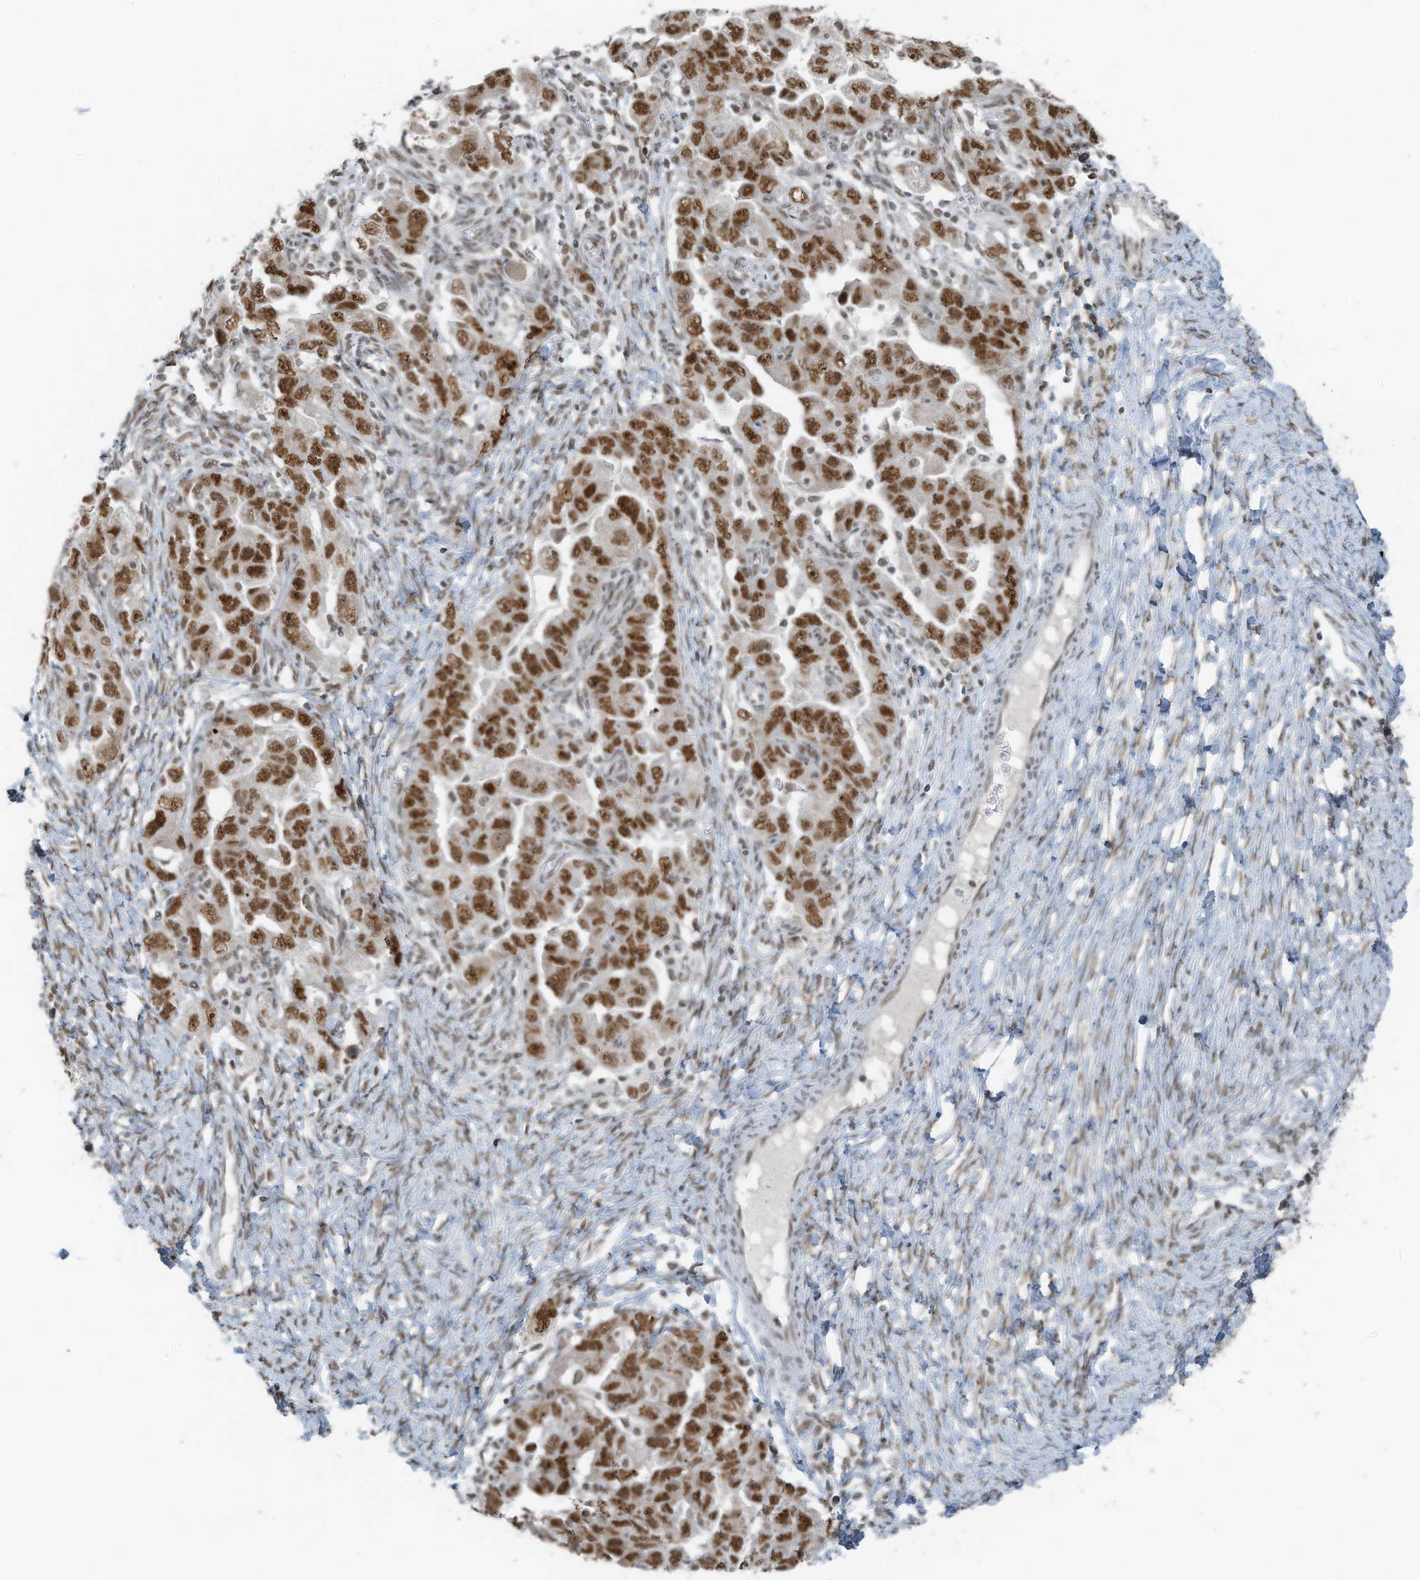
{"staining": {"intensity": "strong", "quantity": ">75%", "location": "nuclear"}, "tissue": "ovarian cancer", "cell_type": "Tumor cells", "image_type": "cancer", "snomed": [{"axis": "morphology", "description": "Carcinoma, NOS"}, {"axis": "morphology", "description": "Cystadenocarcinoma, serous, NOS"}, {"axis": "topography", "description": "Ovary"}], "caption": "IHC histopathology image of neoplastic tissue: human ovarian cancer stained using IHC reveals high levels of strong protein expression localized specifically in the nuclear of tumor cells, appearing as a nuclear brown color.", "gene": "WRNIP1", "patient": {"sex": "female", "age": 69}}